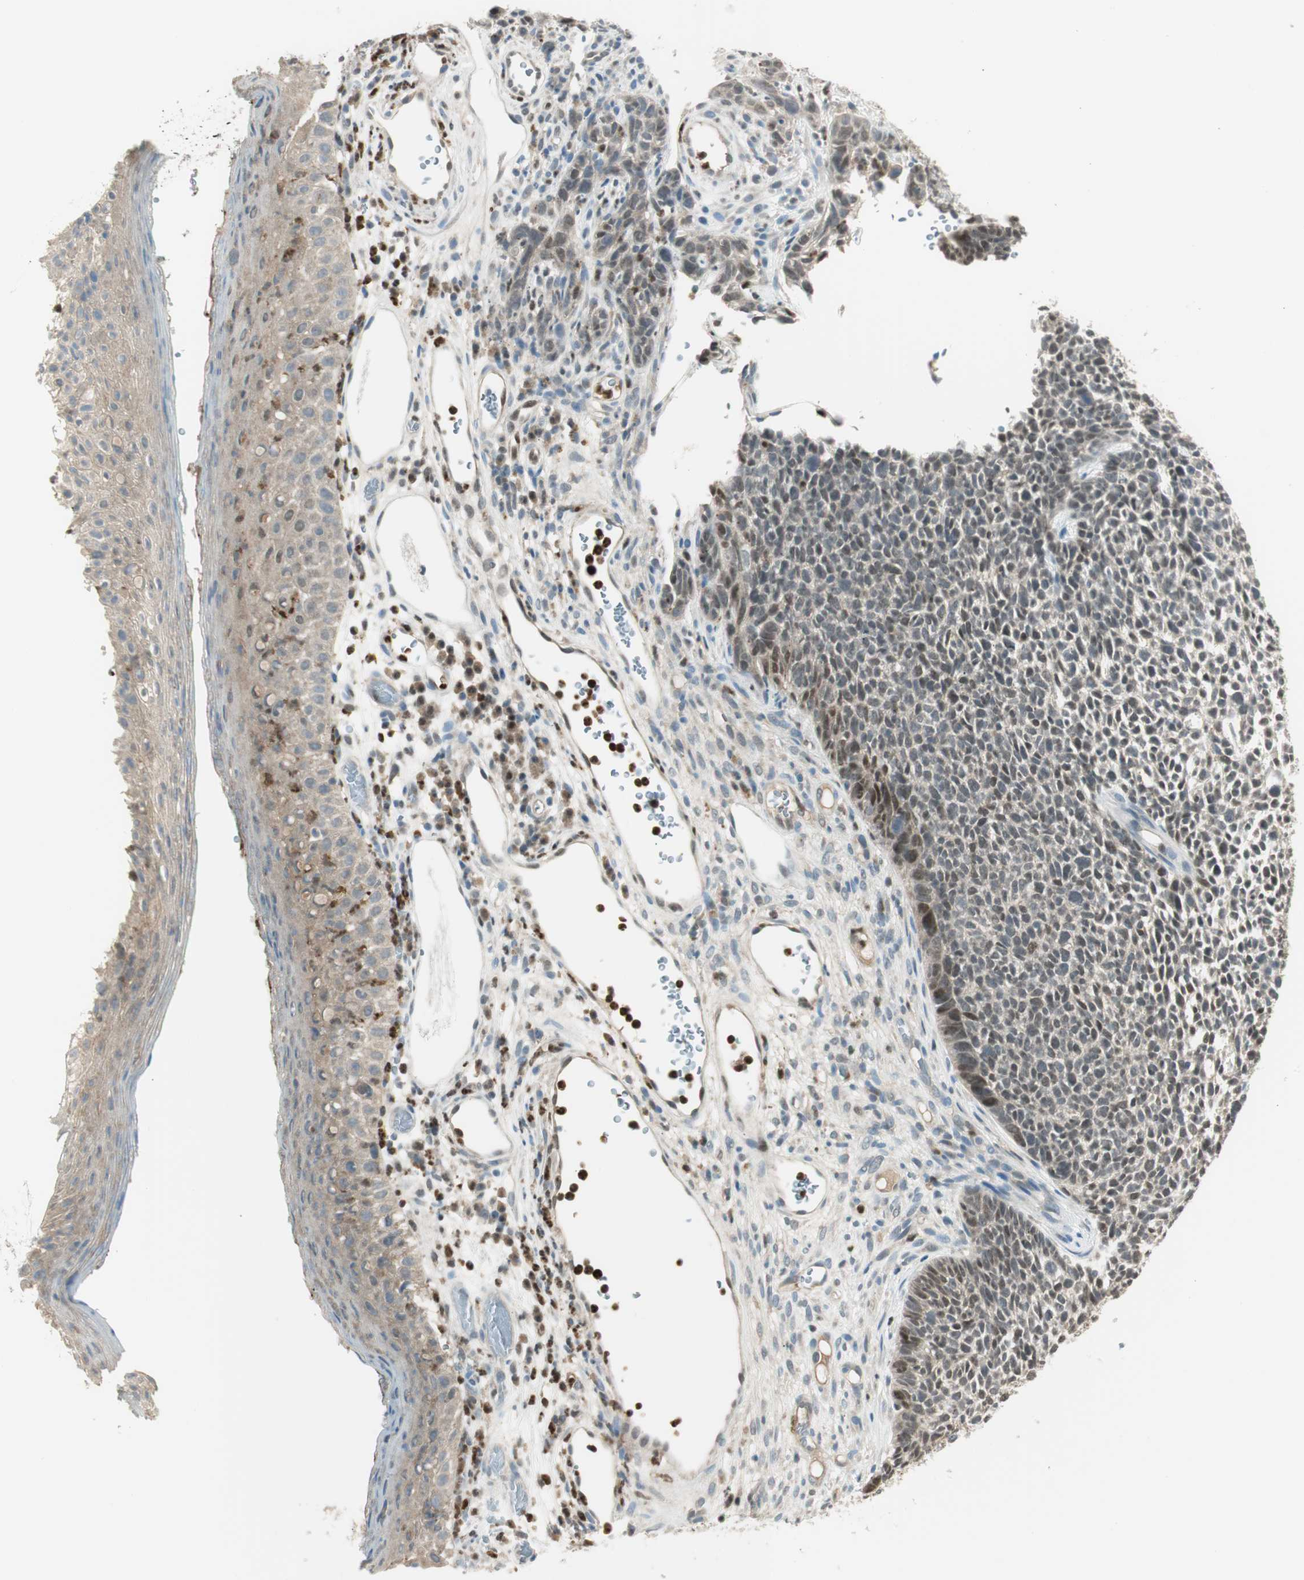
{"staining": {"intensity": "moderate", "quantity": "<25%", "location": "nuclear"}, "tissue": "skin cancer", "cell_type": "Tumor cells", "image_type": "cancer", "snomed": [{"axis": "morphology", "description": "Basal cell carcinoma"}, {"axis": "topography", "description": "Skin"}], "caption": "Human skin cancer (basal cell carcinoma) stained for a protein (brown) exhibits moderate nuclear positive expression in approximately <25% of tumor cells.", "gene": "LTA4H", "patient": {"sex": "female", "age": 84}}